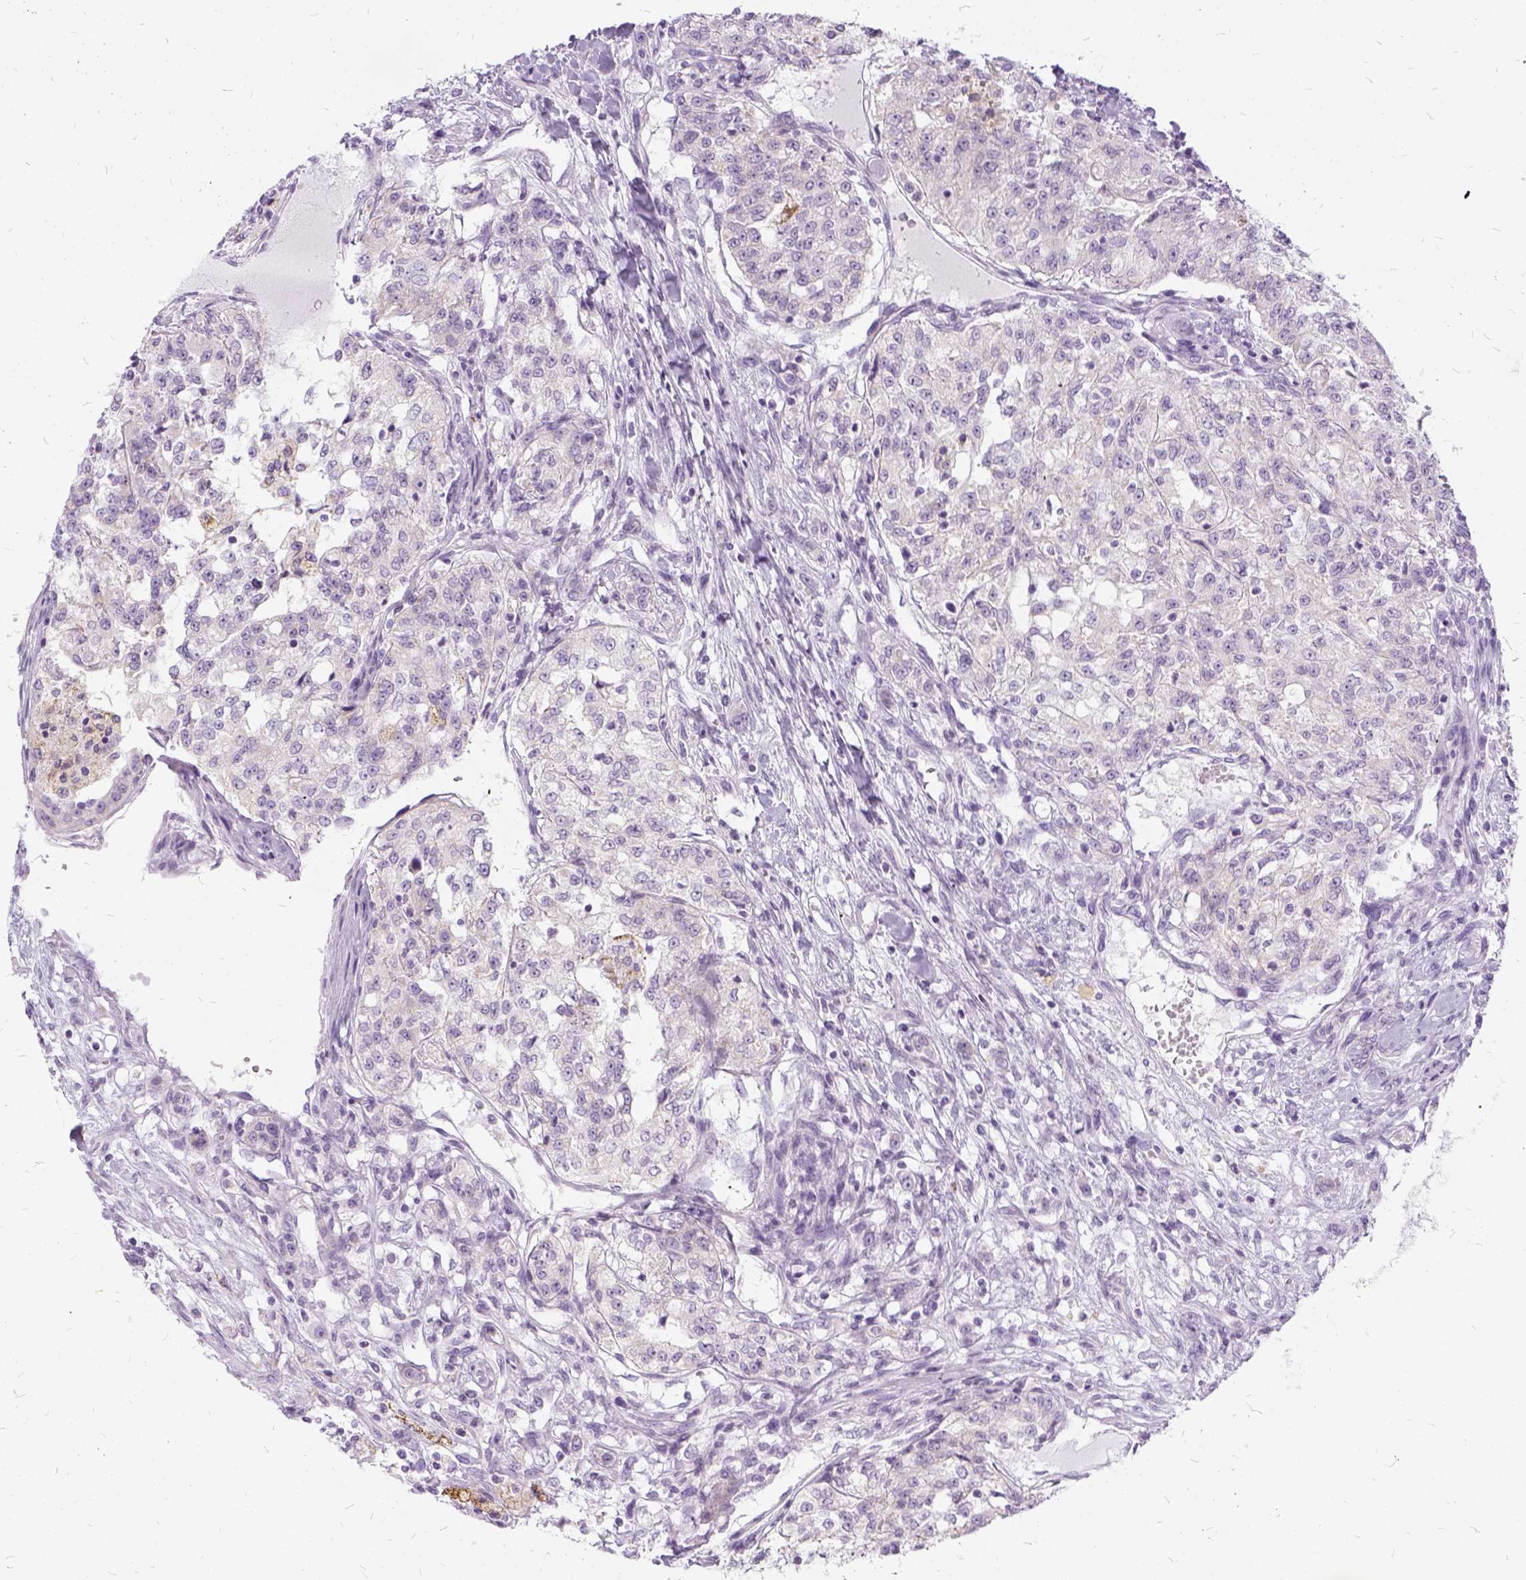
{"staining": {"intensity": "negative", "quantity": "none", "location": "none"}, "tissue": "renal cancer", "cell_type": "Tumor cells", "image_type": "cancer", "snomed": [{"axis": "morphology", "description": "Adenocarcinoma, NOS"}, {"axis": "topography", "description": "Kidney"}], "caption": "High magnification brightfield microscopy of renal adenocarcinoma stained with DAB (3,3'-diaminobenzidine) (brown) and counterstained with hematoxylin (blue): tumor cells show no significant staining.", "gene": "FDX1", "patient": {"sex": "female", "age": 63}}